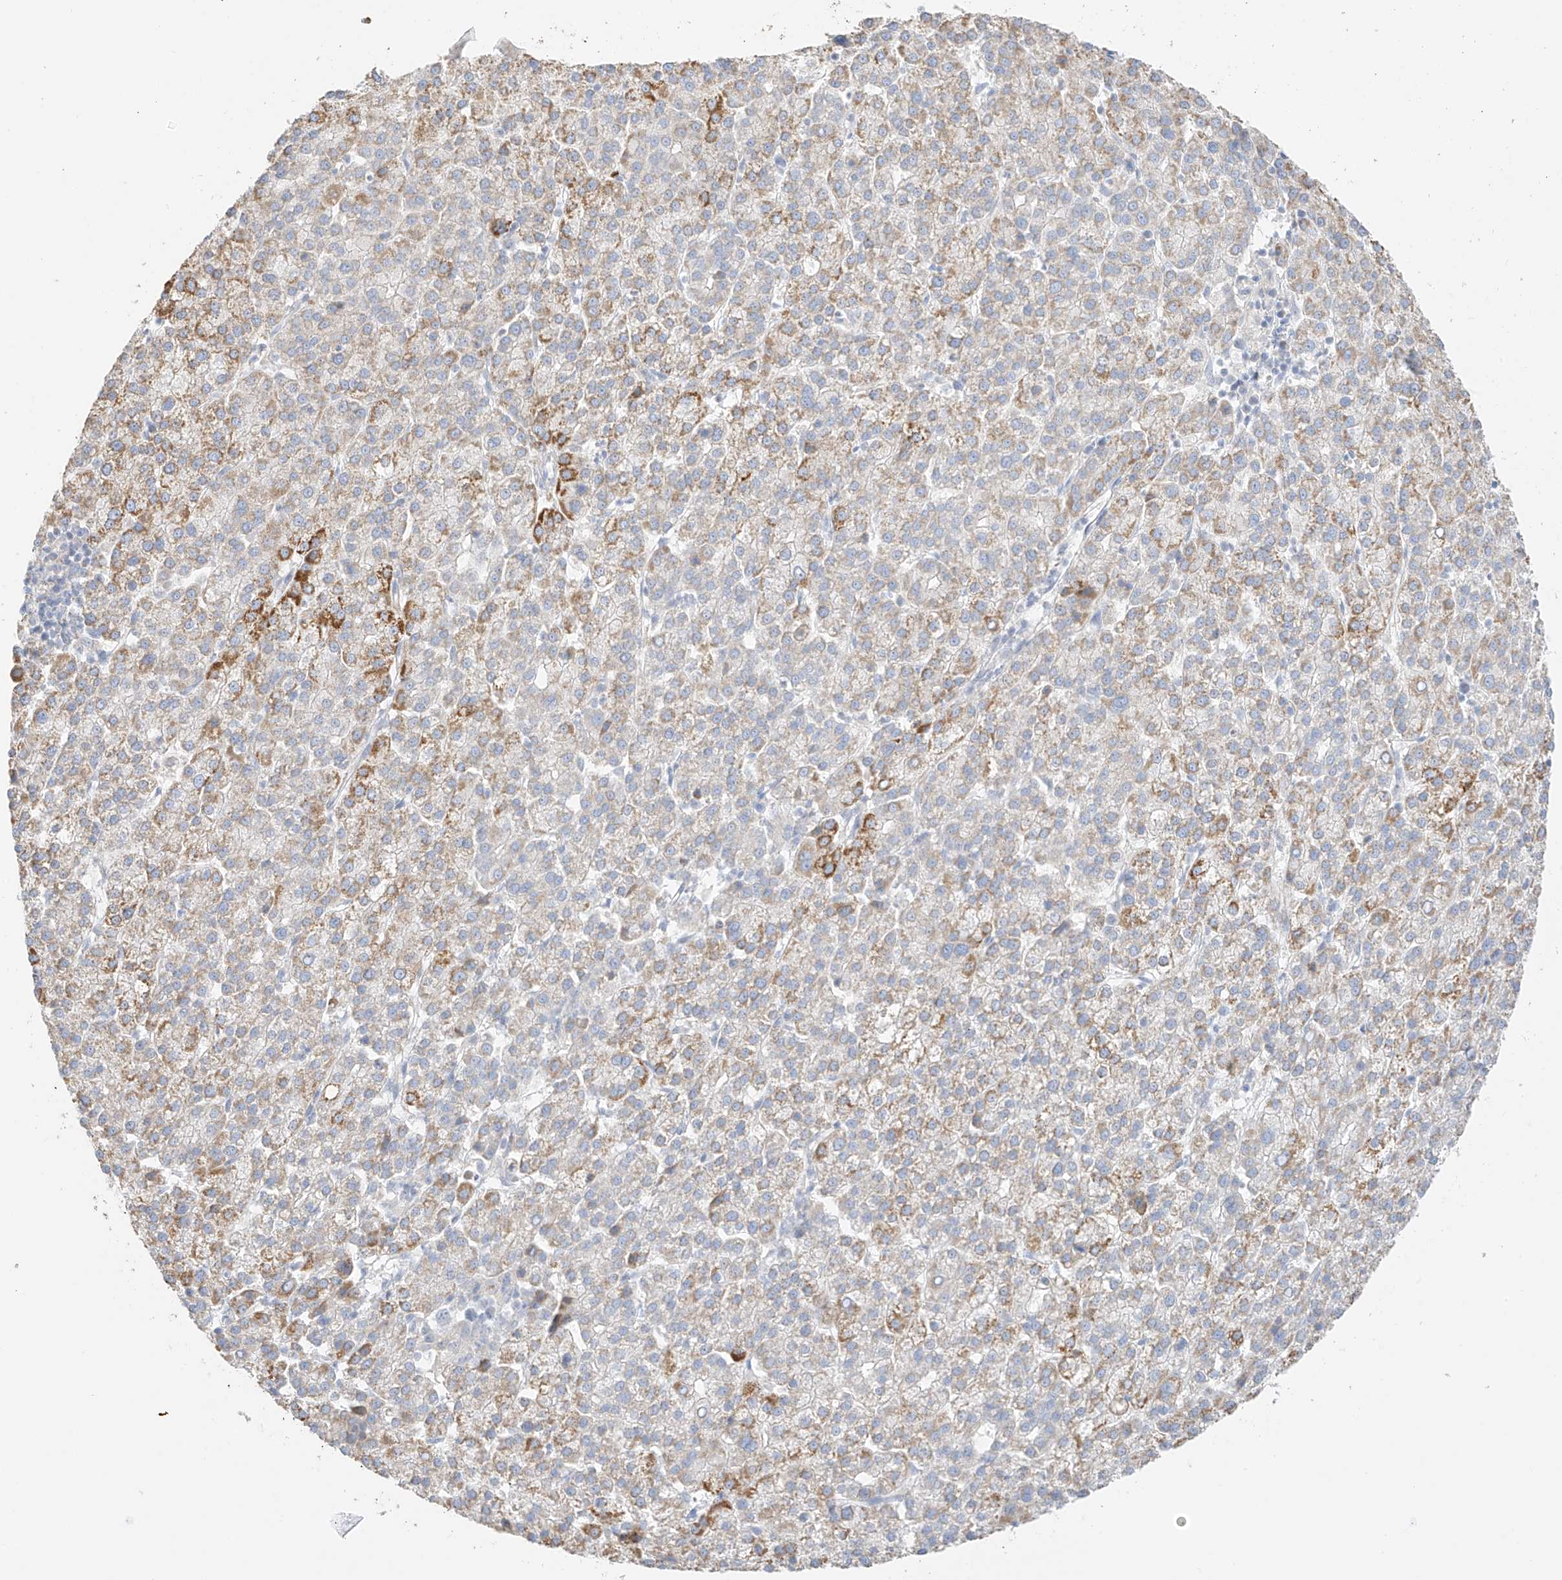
{"staining": {"intensity": "moderate", "quantity": "25%-75%", "location": "cytoplasmic/membranous"}, "tissue": "liver cancer", "cell_type": "Tumor cells", "image_type": "cancer", "snomed": [{"axis": "morphology", "description": "Carcinoma, Hepatocellular, NOS"}, {"axis": "topography", "description": "Liver"}], "caption": "Immunohistochemistry (IHC) of liver cancer (hepatocellular carcinoma) demonstrates medium levels of moderate cytoplasmic/membranous positivity in about 25%-75% of tumor cells.", "gene": "ZBTB41", "patient": {"sex": "female", "age": 58}}